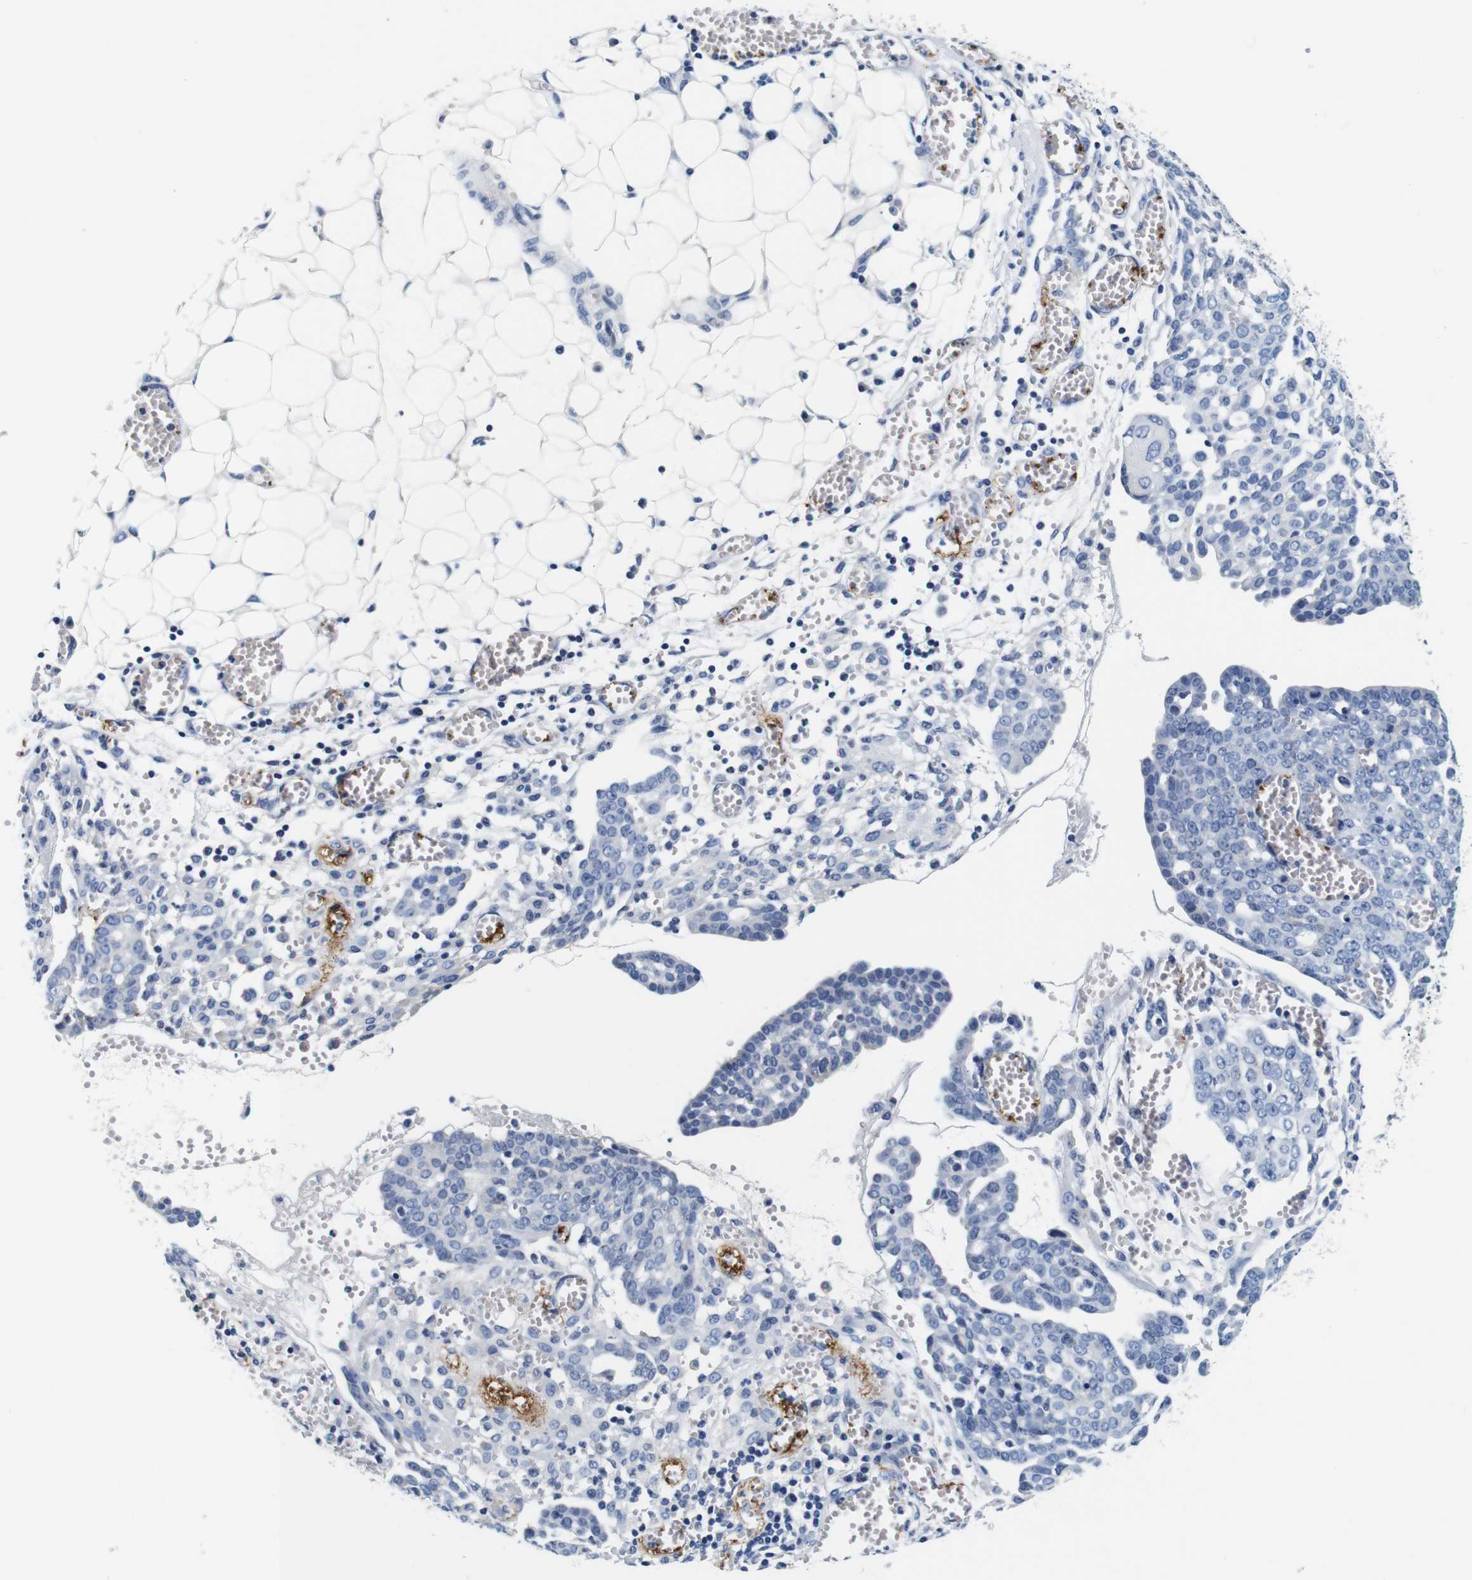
{"staining": {"intensity": "negative", "quantity": "none", "location": "none"}, "tissue": "ovarian cancer", "cell_type": "Tumor cells", "image_type": "cancer", "snomed": [{"axis": "morphology", "description": "Cystadenocarcinoma, serous, NOS"}, {"axis": "topography", "description": "Soft tissue"}, {"axis": "topography", "description": "Ovary"}], "caption": "High magnification brightfield microscopy of ovarian serous cystadenocarcinoma stained with DAB (brown) and counterstained with hematoxylin (blue): tumor cells show no significant positivity.", "gene": "GP1BA", "patient": {"sex": "female", "age": 57}}